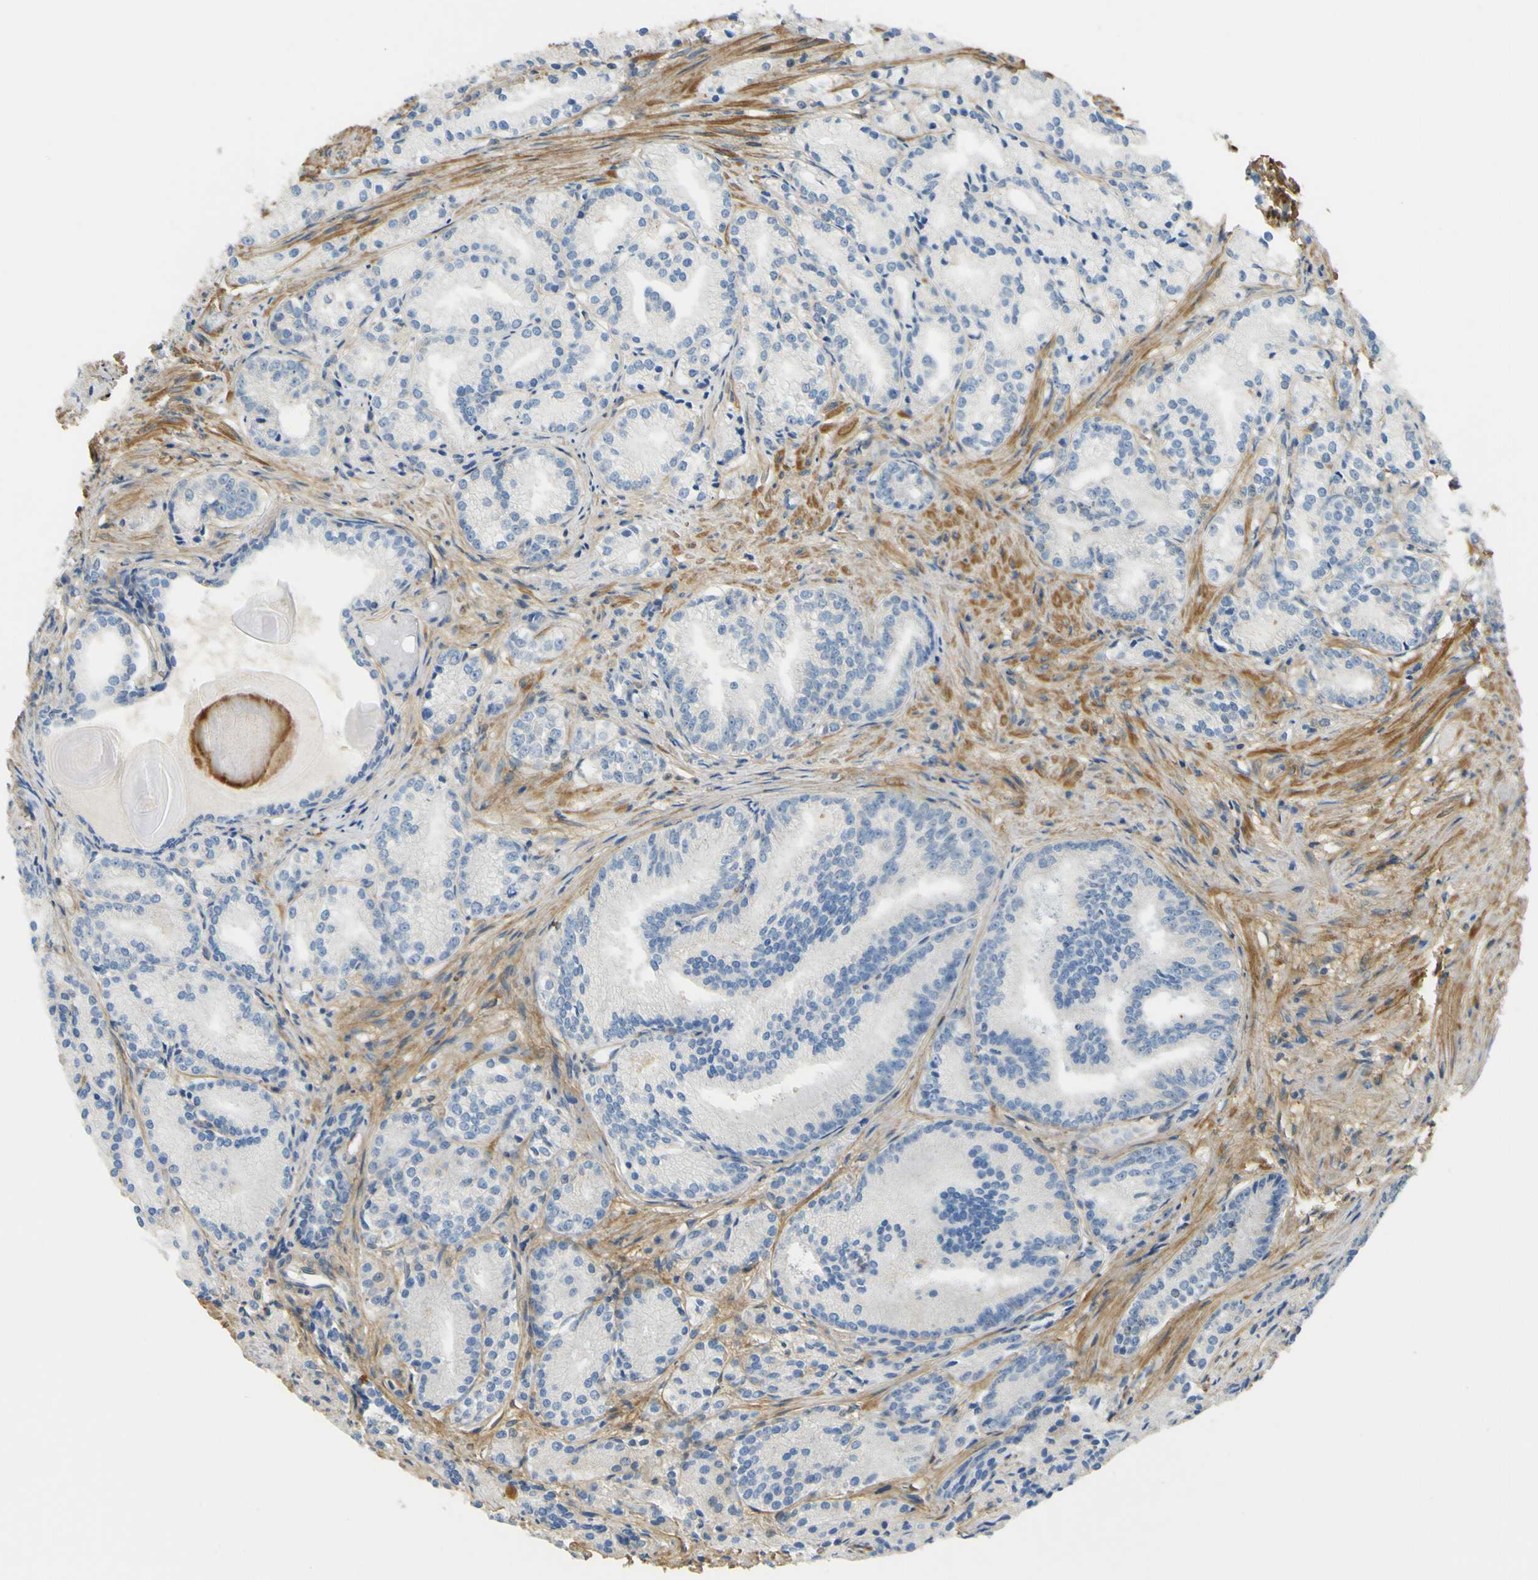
{"staining": {"intensity": "negative", "quantity": "none", "location": "none"}, "tissue": "prostate cancer", "cell_type": "Tumor cells", "image_type": "cancer", "snomed": [{"axis": "morphology", "description": "Adenocarcinoma, Low grade"}, {"axis": "topography", "description": "Prostate"}], "caption": "Tumor cells show no significant staining in prostate cancer (adenocarcinoma (low-grade)).", "gene": "OGN", "patient": {"sex": "male", "age": 72}}